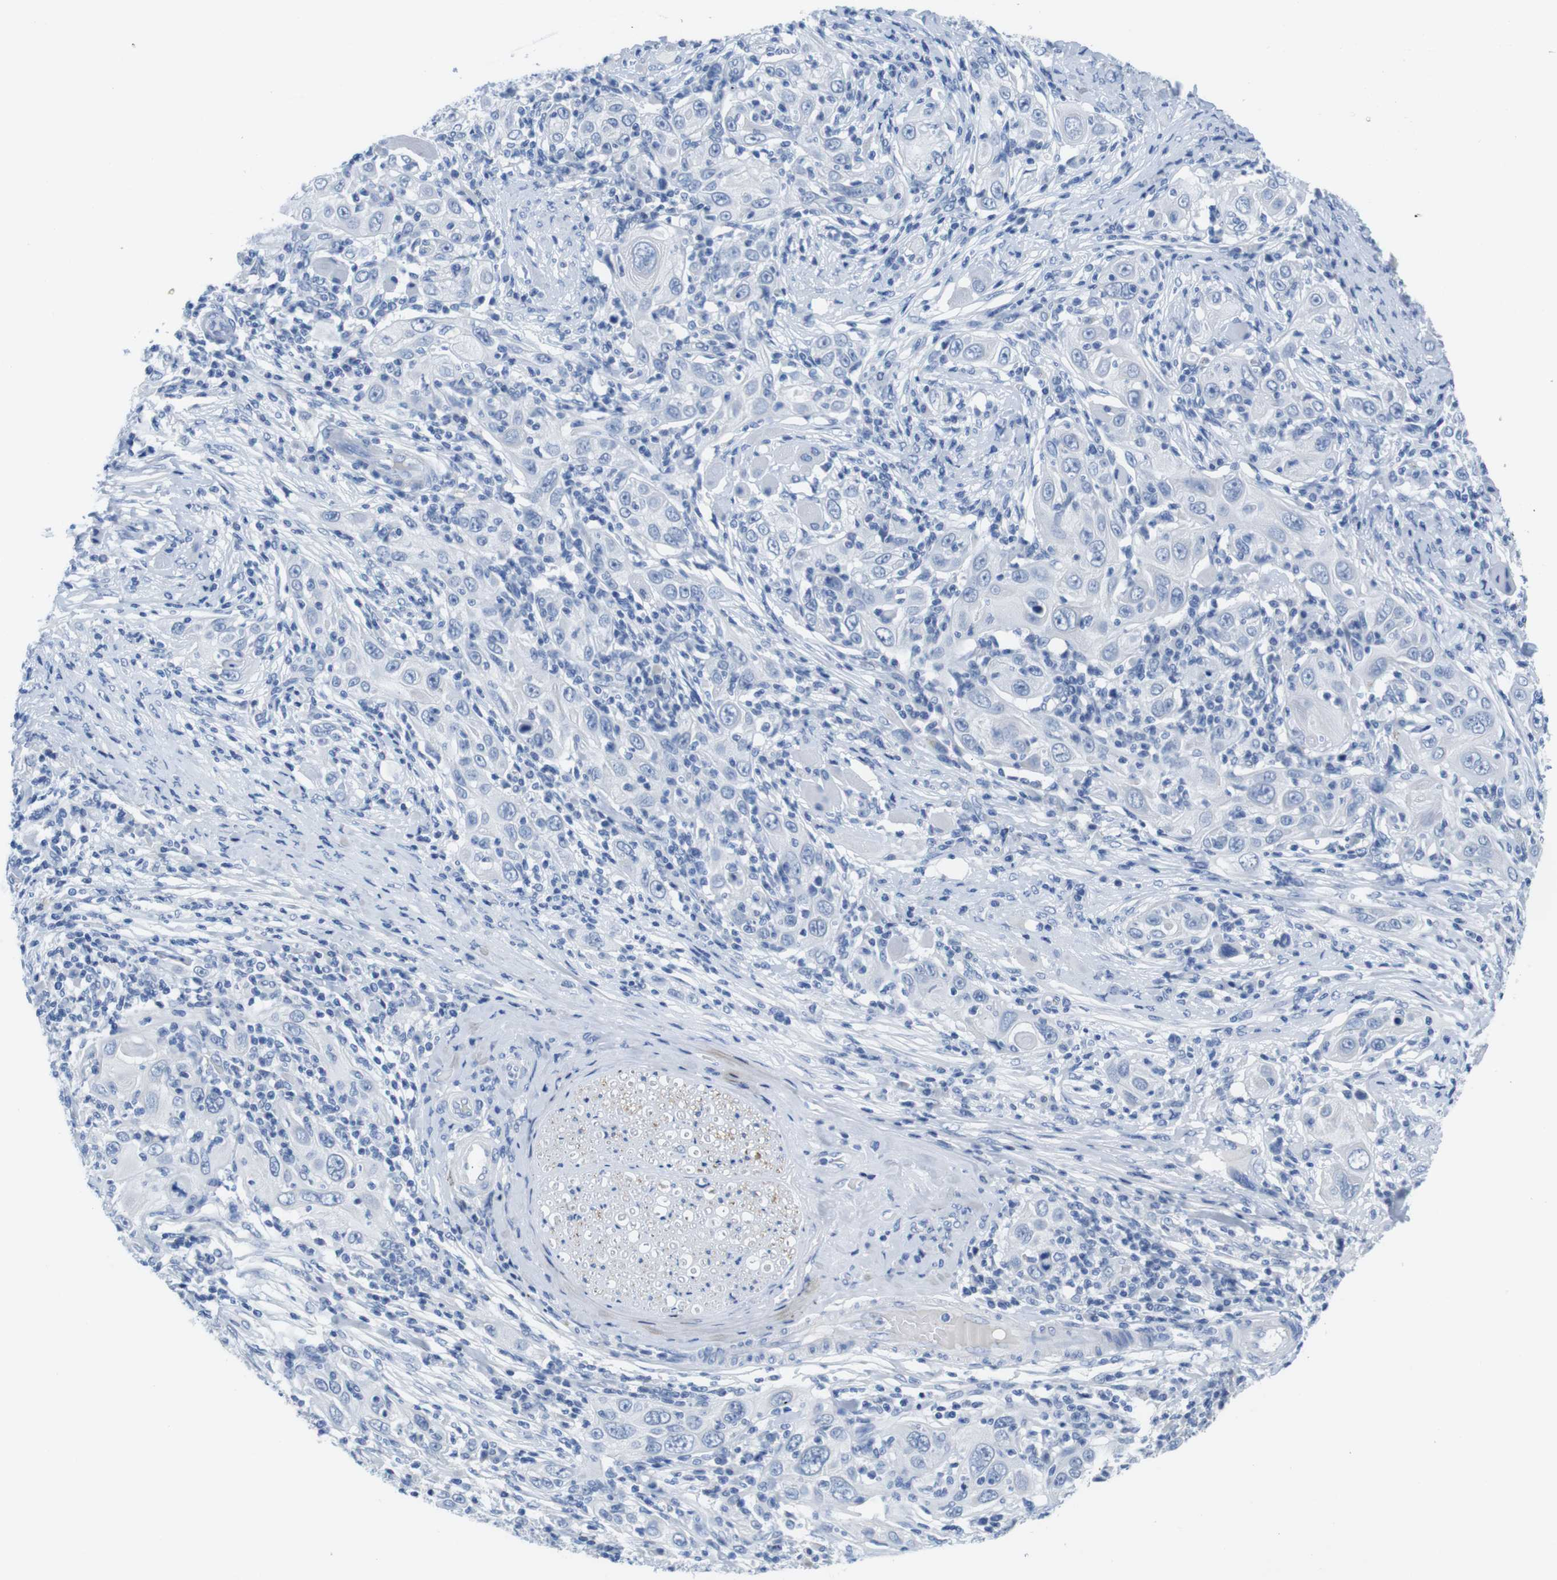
{"staining": {"intensity": "negative", "quantity": "none", "location": "none"}, "tissue": "skin cancer", "cell_type": "Tumor cells", "image_type": "cancer", "snomed": [{"axis": "morphology", "description": "Squamous cell carcinoma, NOS"}, {"axis": "topography", "description": "Skin"}], "caption": "Immunohistochemistry (IHC) micrograph of neoplastic tissue: skin cancer (squamous cell carcinoma) stained with DAB (3,3'-diaminobenzidine) reveals no significant protein staining in tumor cells. (Brightfield microscopy of DAB (3,3'-diaminobenzidine) IHC at high magnification).", "gene": "MAP6", "patient": {"sex": "female", "age": 88}}